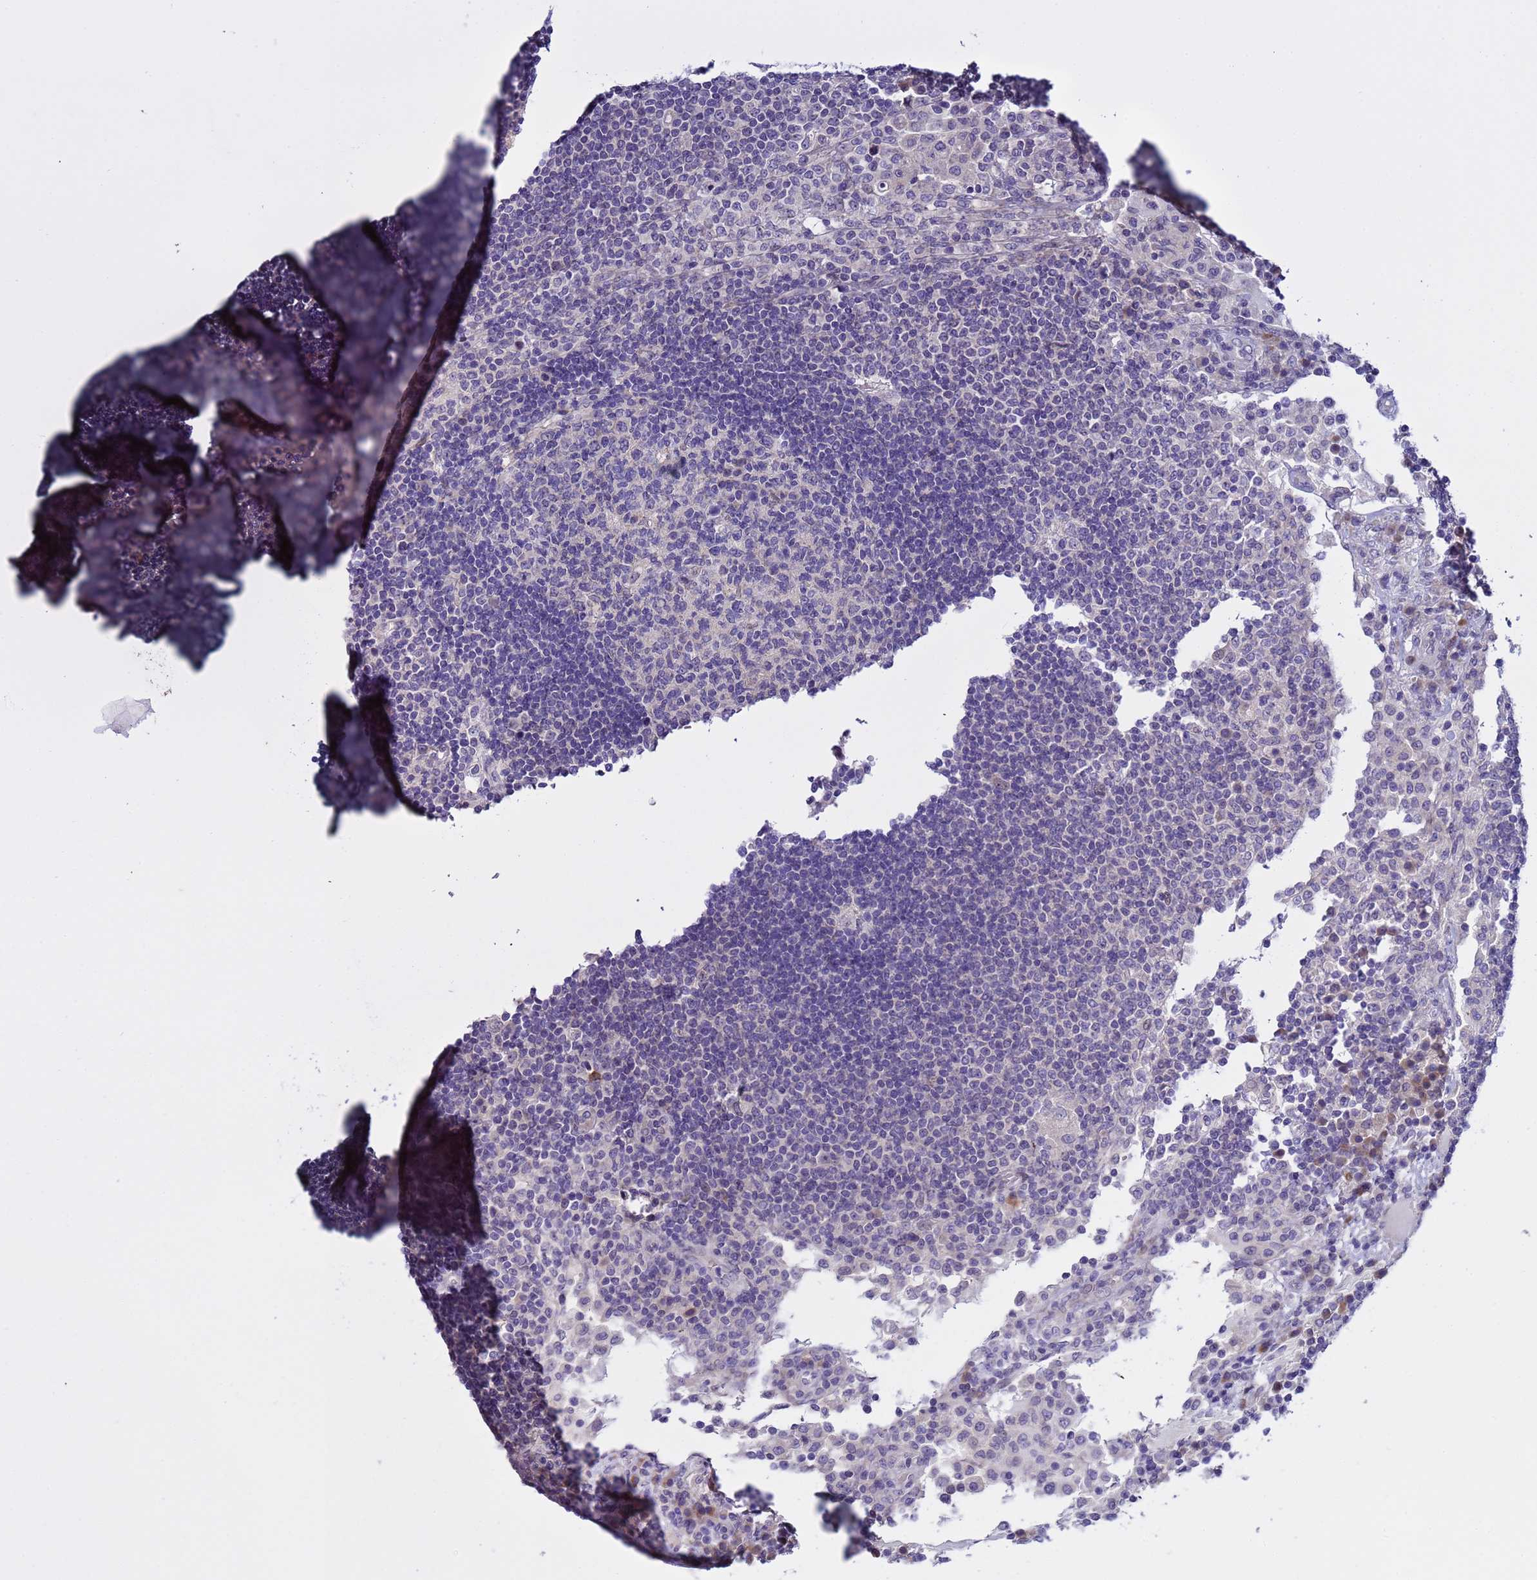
{"staining": {"intensity": "negative", "quantity": "none", "location": "none"}, "tissue": "lymph node", "cell_type": "Germinal center cells", "image_type": "normal", "snomed": [{"axis": "morphology", "description": "Normal tissue, NOS"}, {"axis": "topography", "description": "Lymph node"}], "caption": "High magnification brightfield microscopy of unremarkable lymph node stained with DAB (3,3'-diaminobenzidine) (brown) and counterstained with hematoxylin (blue): germinal center cells show no significant expression.", "gene": "IGSF11", "patient": {"sex": "female", "age": 53}}